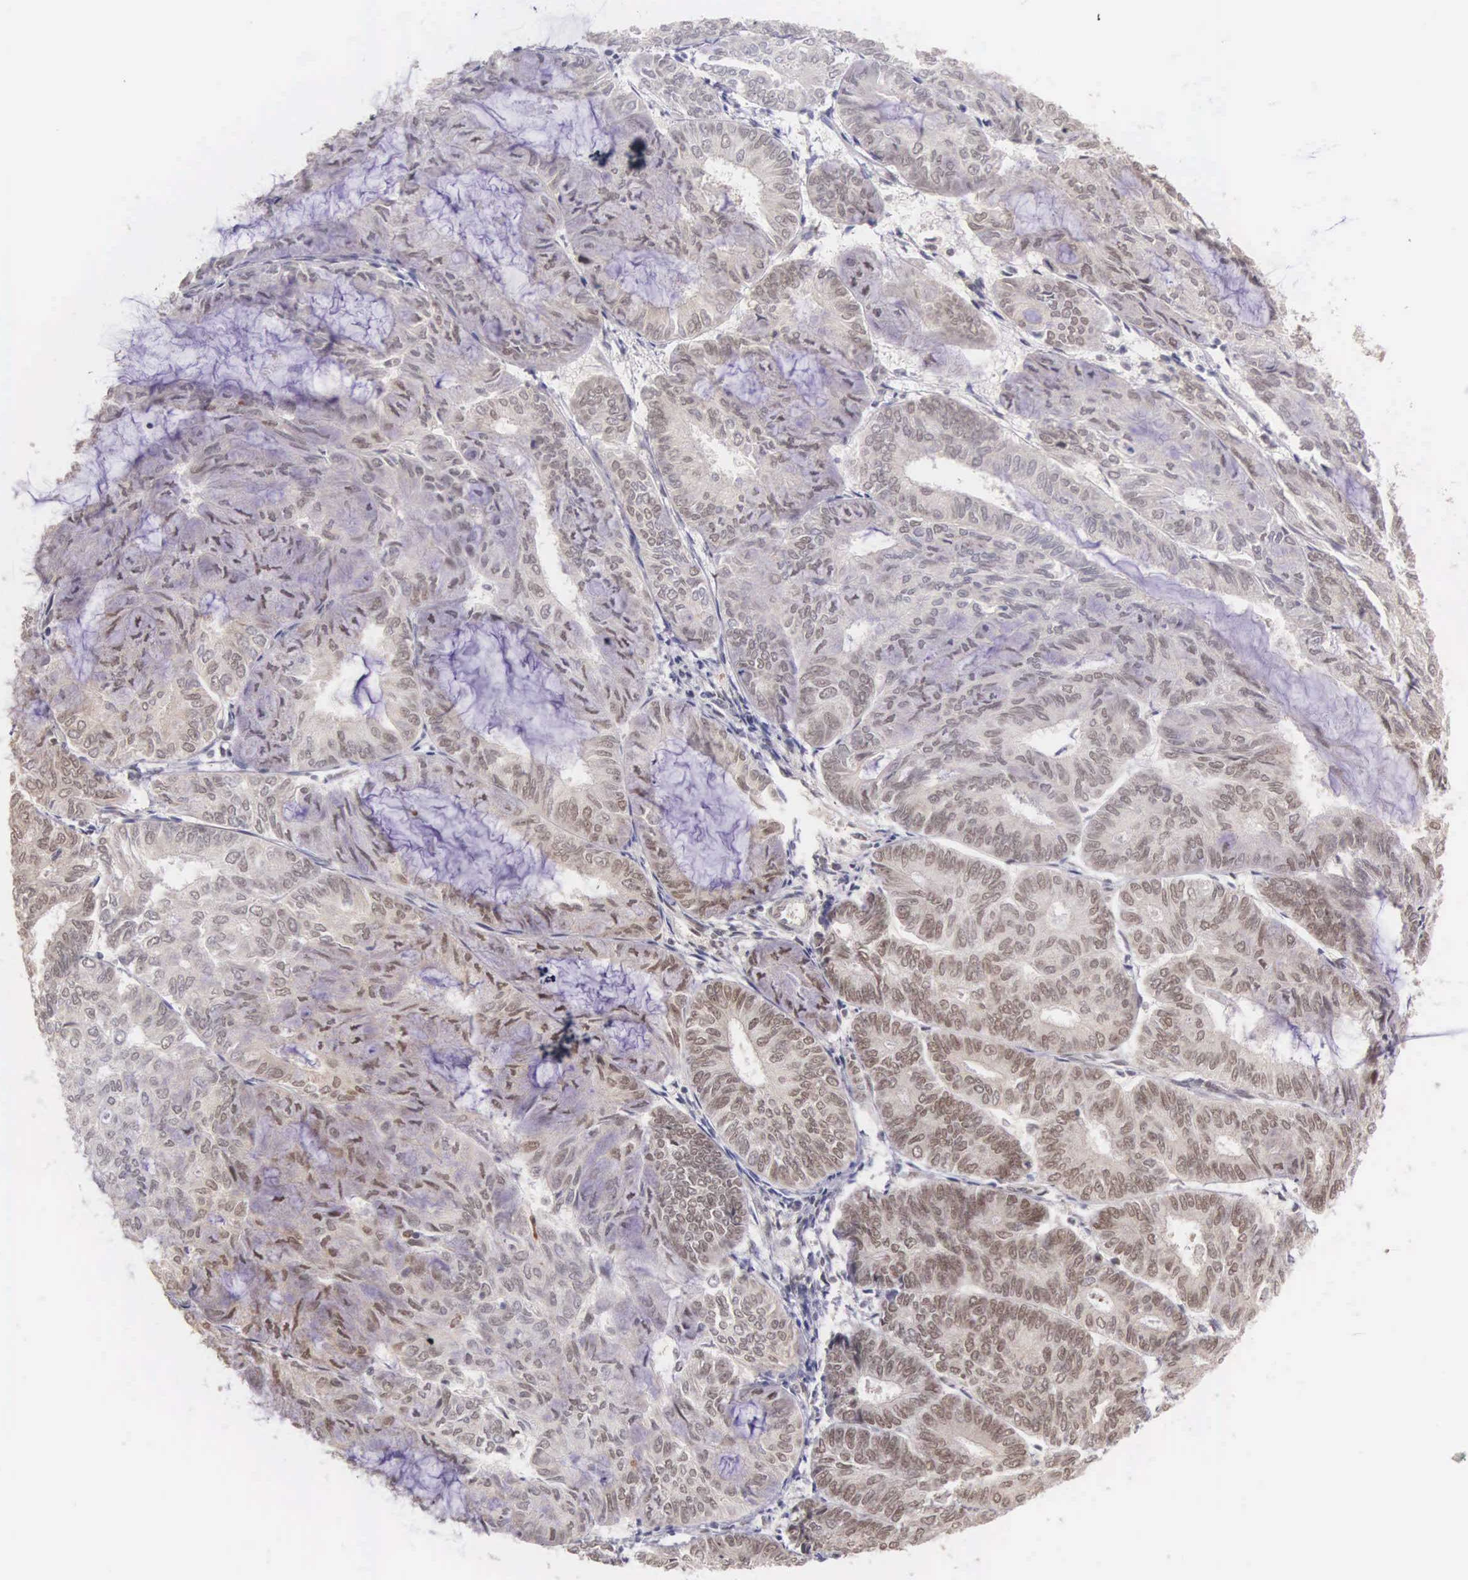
{"staining": {"intensity": "weak", "quantity": "<25%", "location": "nuclear"}, "tissue": "endometrial cancer", "cell_type": "Tumor cells", "image_type": "cancer", "snomed": [{"axis": "morphology", "description": "Adenocarcinoma, NOS"}, {"axis": "topography", "description": "Endometrium"}], "caption": "Immunohistochemistry (IHC) of adenocarcinoma (endometrial) demonstrates no positivity in tumor cells. Nuclei are stained in blue.", "gene": "HMGXB4", "patient": {"sex": "female", "age": 59}}